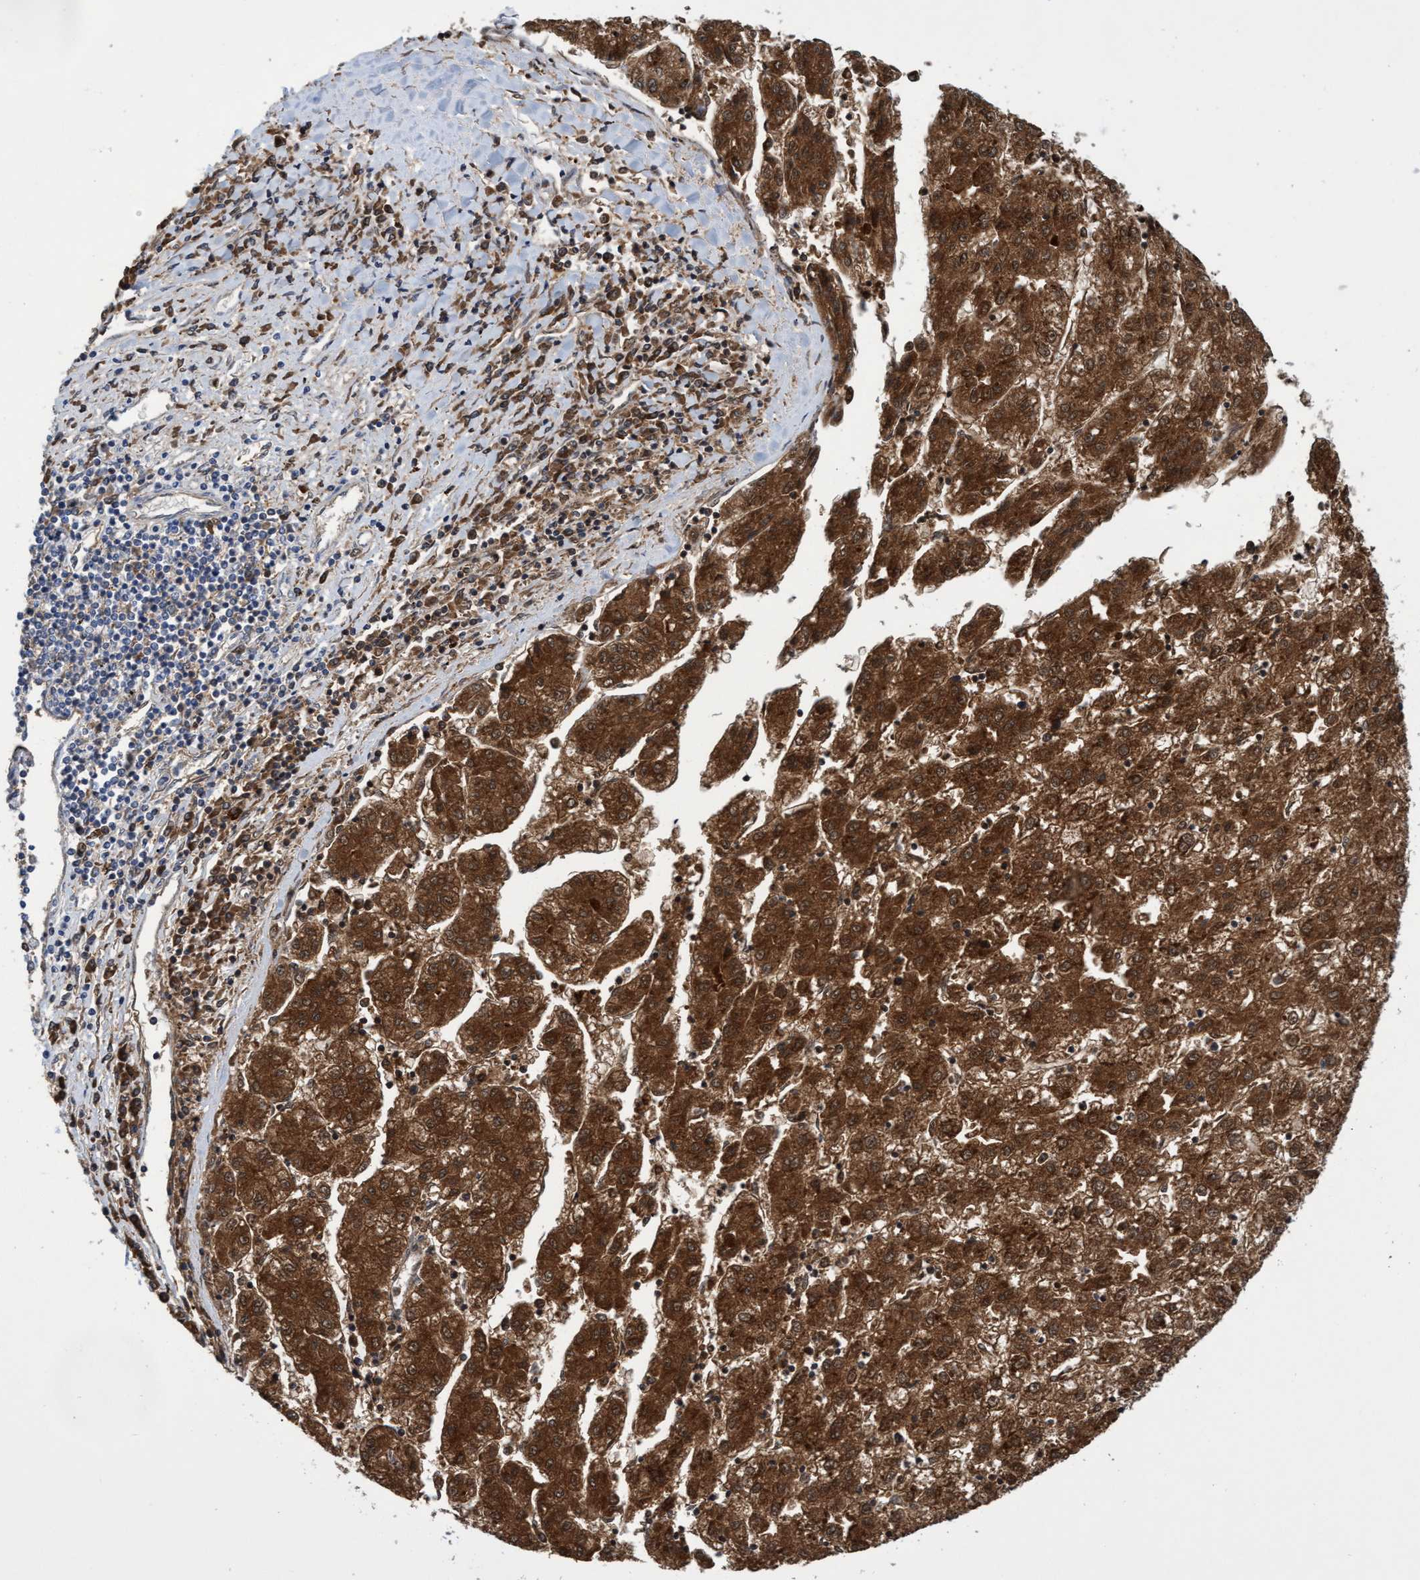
{"staining": {"intensity": "strong", "quantity": ">75%", "location": "cytoplasmic/membranous"}, "tissue": "liver cancer", "cell_type": "Tumor cells", "image_type": "cancer", "snomed": [{"axis": "morphology", "description": "Carcinoma, Hepatocellular, NOS"}, {"axis": "topography", "description": "Liver"}], "caption": "Liver cancer stained with a protein marker demonstrates strong staining in tumor cells.", "gene": "PNPO", "patient": {"sex": "male", "age": 72}}